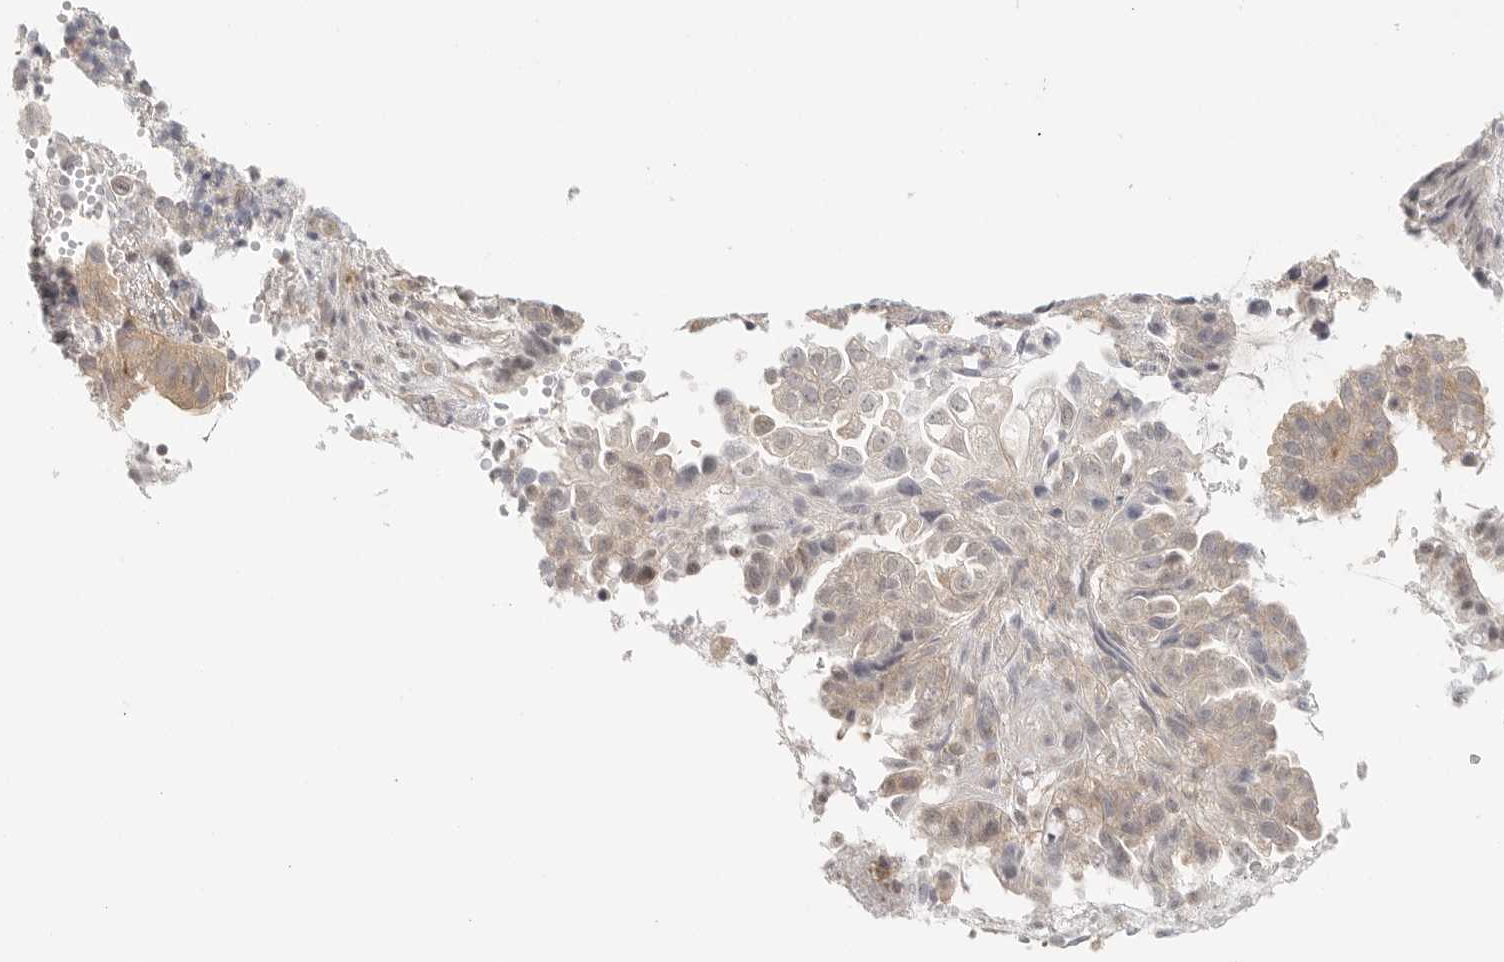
{"staining": {"intensity": "negative", "quantity": "none", "location": "none"}, "tissue": "endometrial cancer", "cell_type": "Tumor cells", "image_type": "cancer", "snomed": [{"axis": "morphology", "description": "Adenocarcinoma, NOS"}, {"axis": "topography", "description": "Endometrium"}], "caption": "Tumor cells are negative for protein expression in human endometrial adenocarcinoma.", "gene": "HDAC6", "patient": {"sex": "female", "age": 49}}